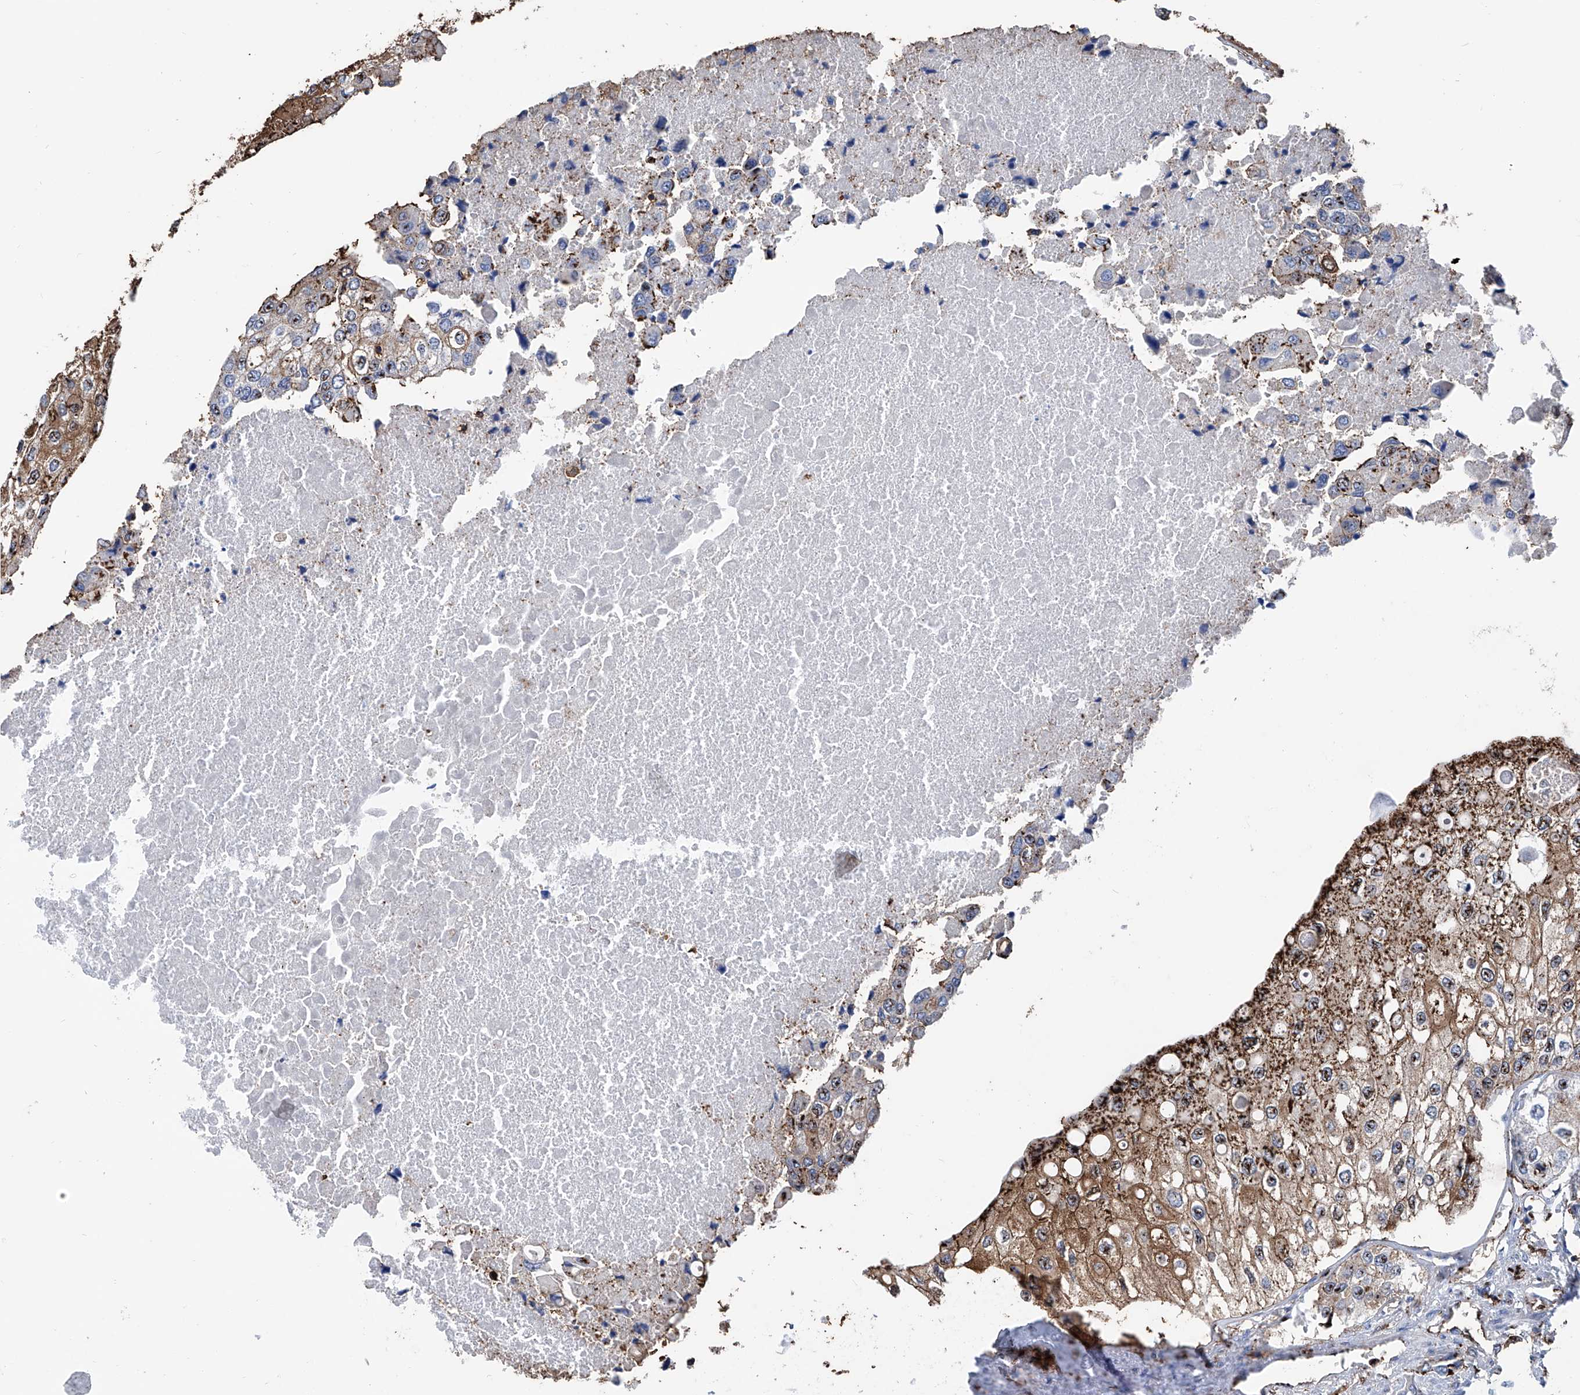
{"staining": {"intensity": "moderate", "quantity": ">75%", "location": "cytoplasmic/membranous,nuclear"}, "tissue": "urothelial cancer", "cell_type": "Tumor cells", "image_type": "cancer", "snomed": [{"axis": "morphology", "description": "Urothelial carcinoma, High grade"}, {"axis": "topography", "description": "Urinary bladder"}], "caption": "Moderate cytoplasmic/membranous and nuclear protein positivity is appreciated in about >75% of tumor cells in urothelial carcinoma (high-grade).", "gene": "ZNF484", "patient": {"sex": "male", "age": 64}}